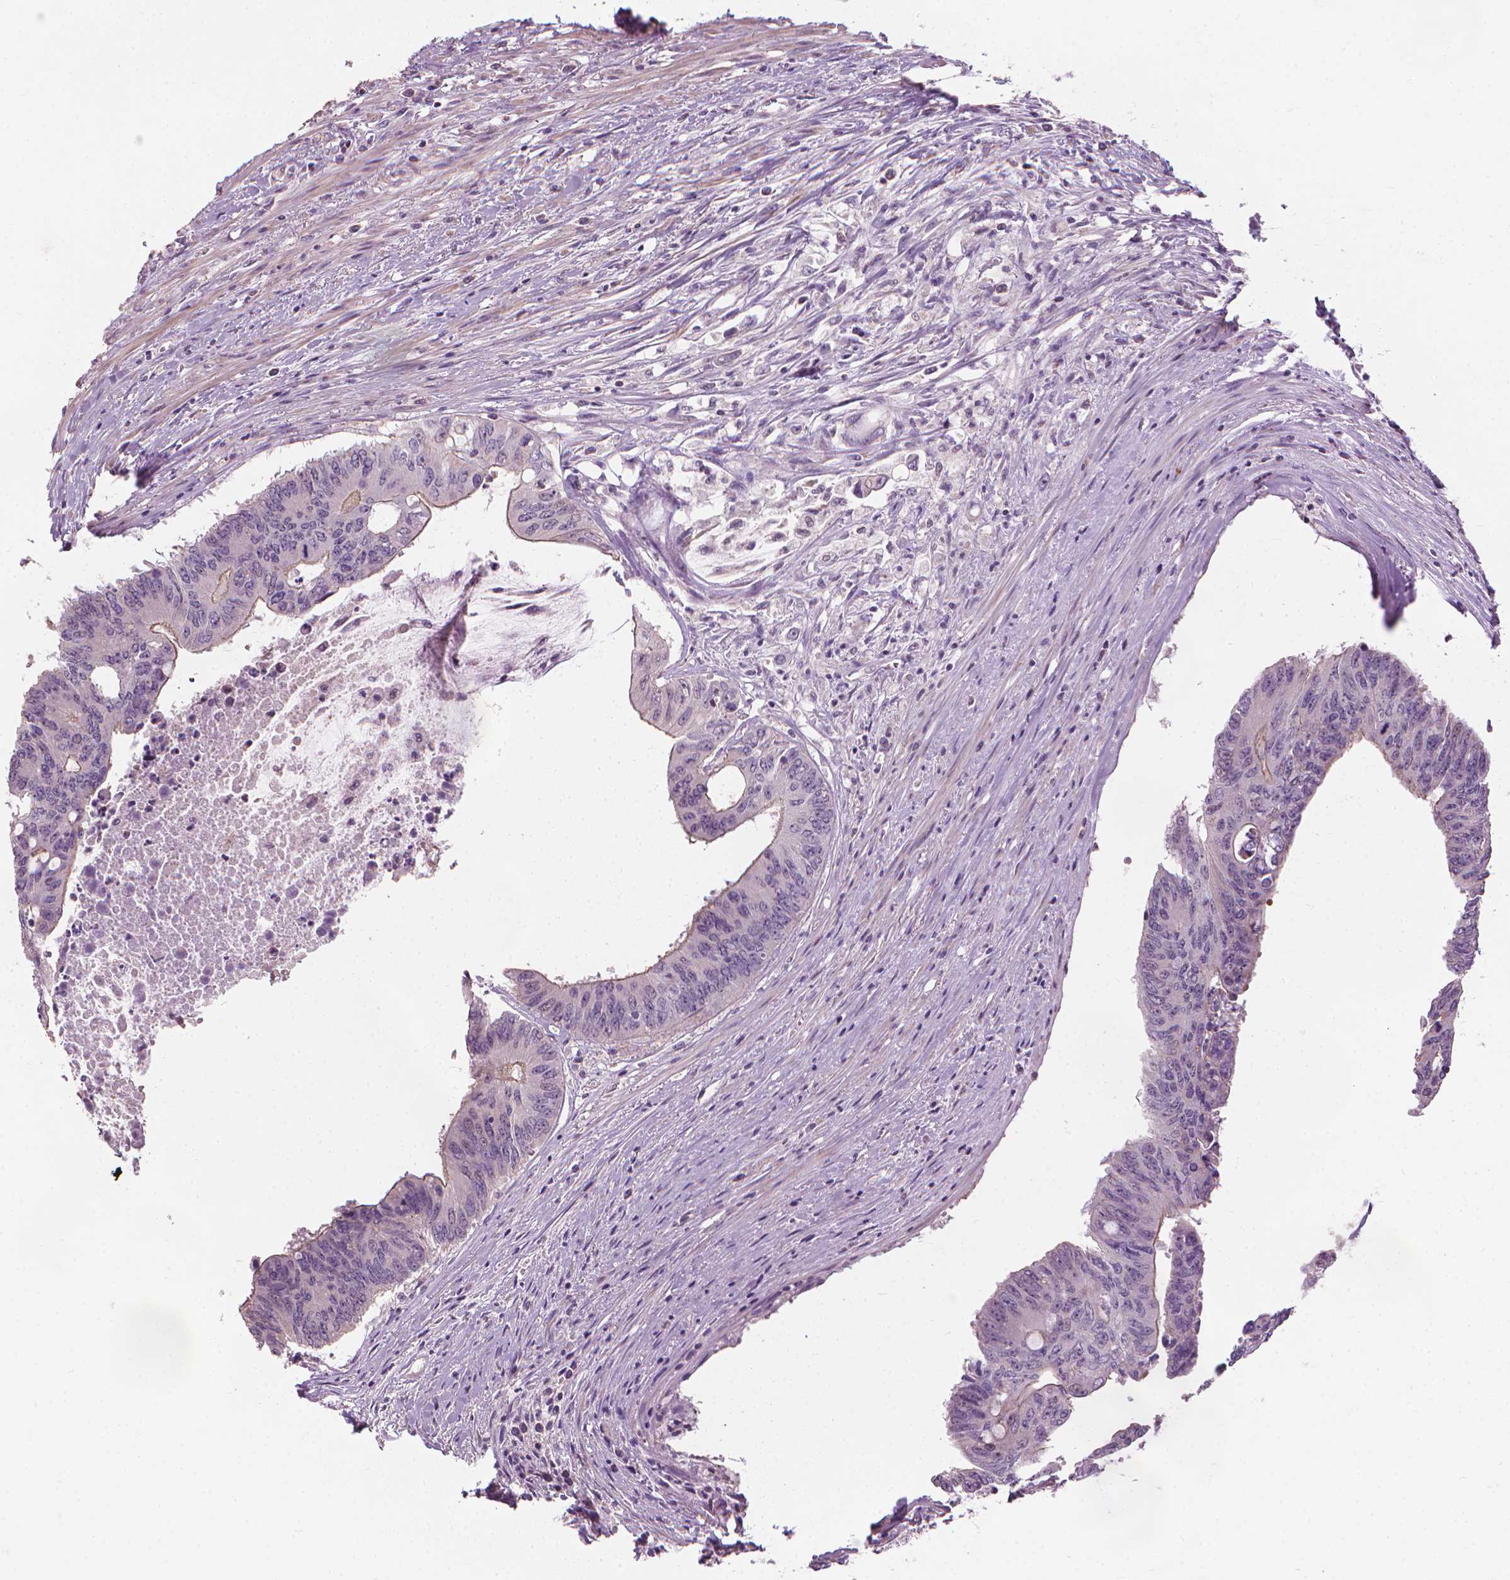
{"staining": {"intensity": "weak", "quantity": "<25%", "location": "cytoplasmic/membranous"}, "tissue": "colorectal cancer", "cell_type": "Tumor cells", "image_type": "cancer", "snomed": [{"axis": "morphology", "description": "Adenocarcinoma, NOS"}, {"axis": "topography", "description": "Rectum"}], "caption": "High magnification brightfield microscopy of colorectal cancer (adenocarcinoma) stained with DAB (brown) and counterstained with hematoxylin (blue): tumor cells show no significant positivity.", "gene": "SAXO2", "patient": {"sex": "male", "age": 59}}